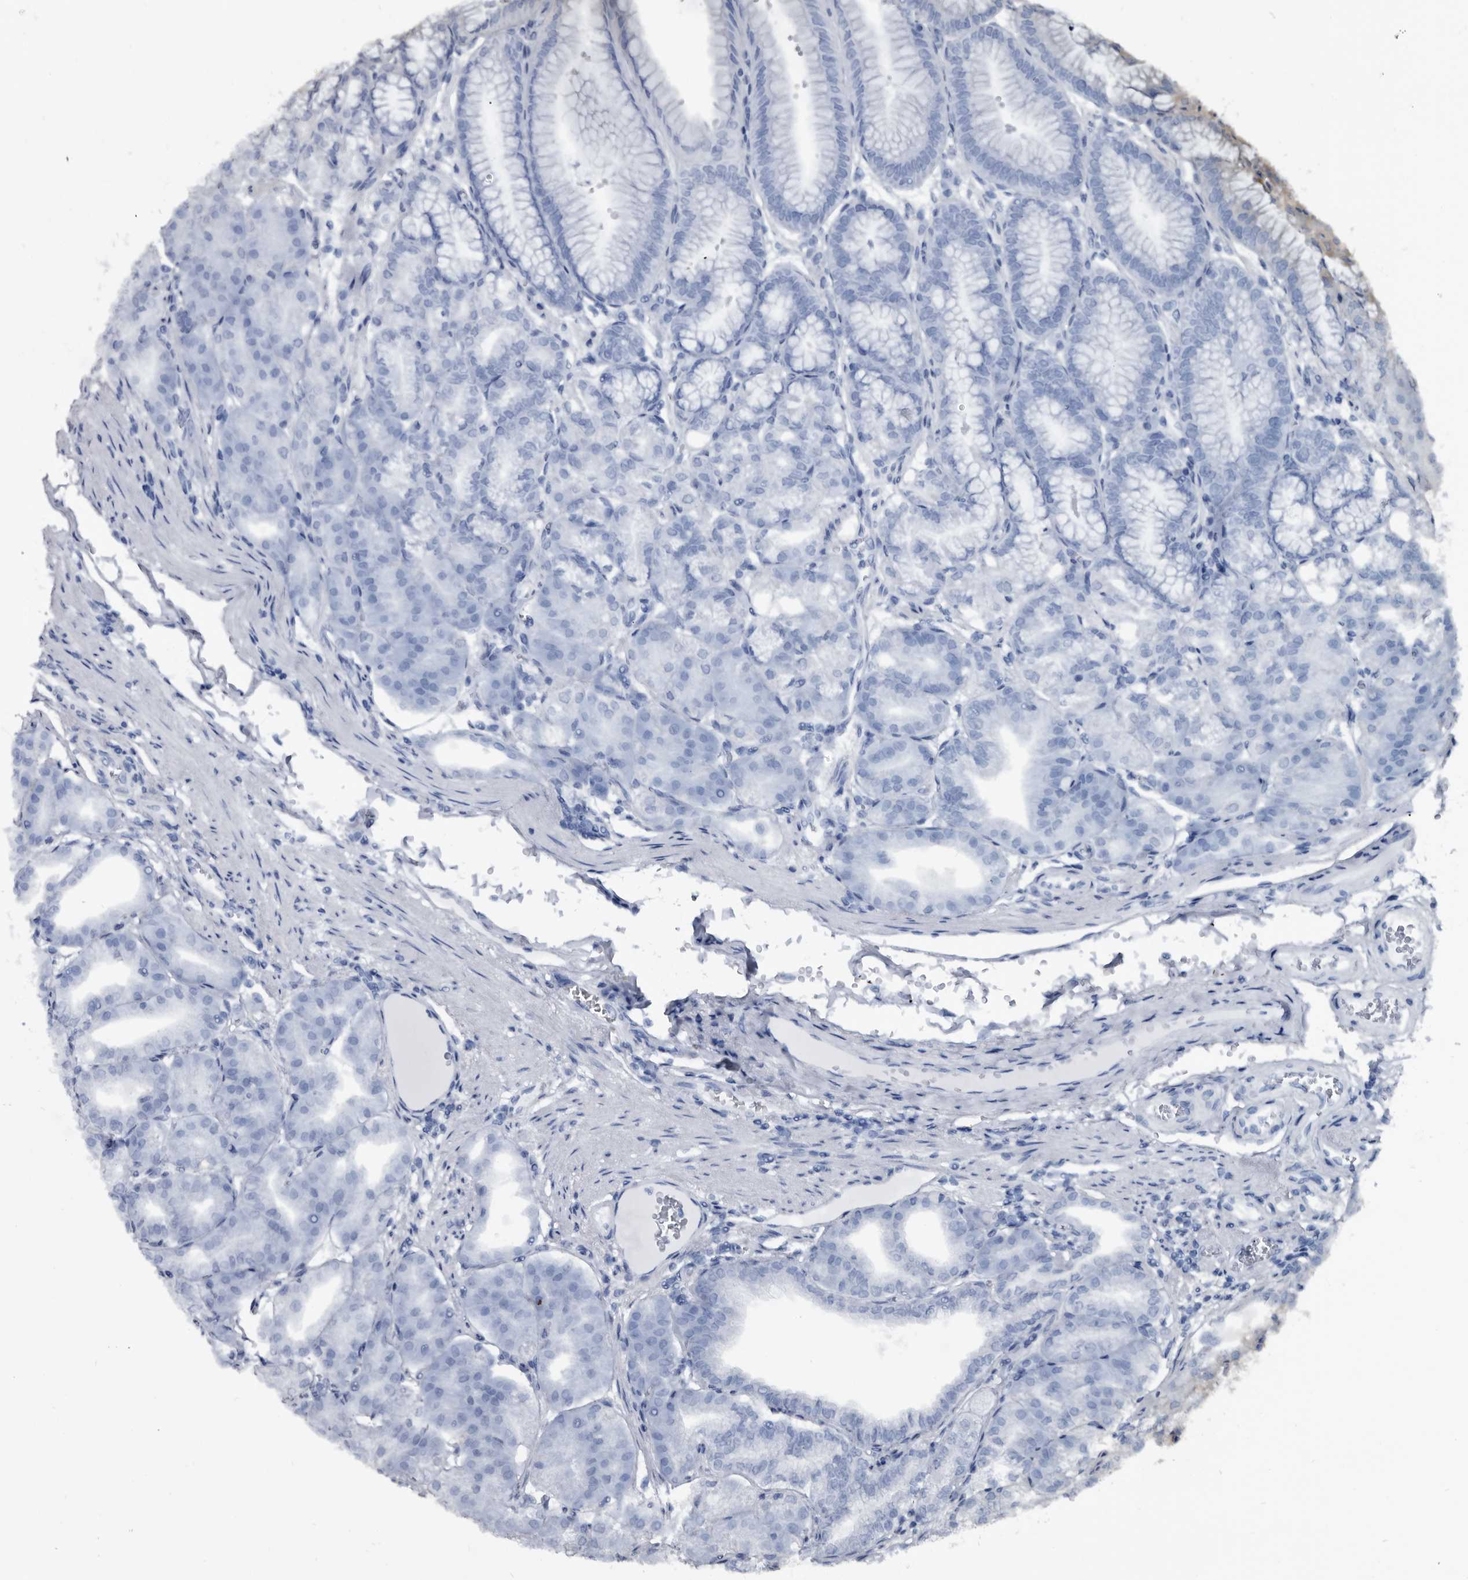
{"staining": {"intensity": "negative", "quantity": "none", "location": "none"}, "tissue": "stomach", "cell_type": "Glandular cells", "image_type": "normal", "snomed": [{"axis": "morphology", "description": "Normal tissue, NOS"}, {"axis": "topography", "description": "Stomach, lower"}], "caption": "DAB immunohistochemical staining of benign human stomach exhibits no significant expression in glandular cells.", "gene": "PRSS8", "patient": {"sex": "male", "age": 71}}